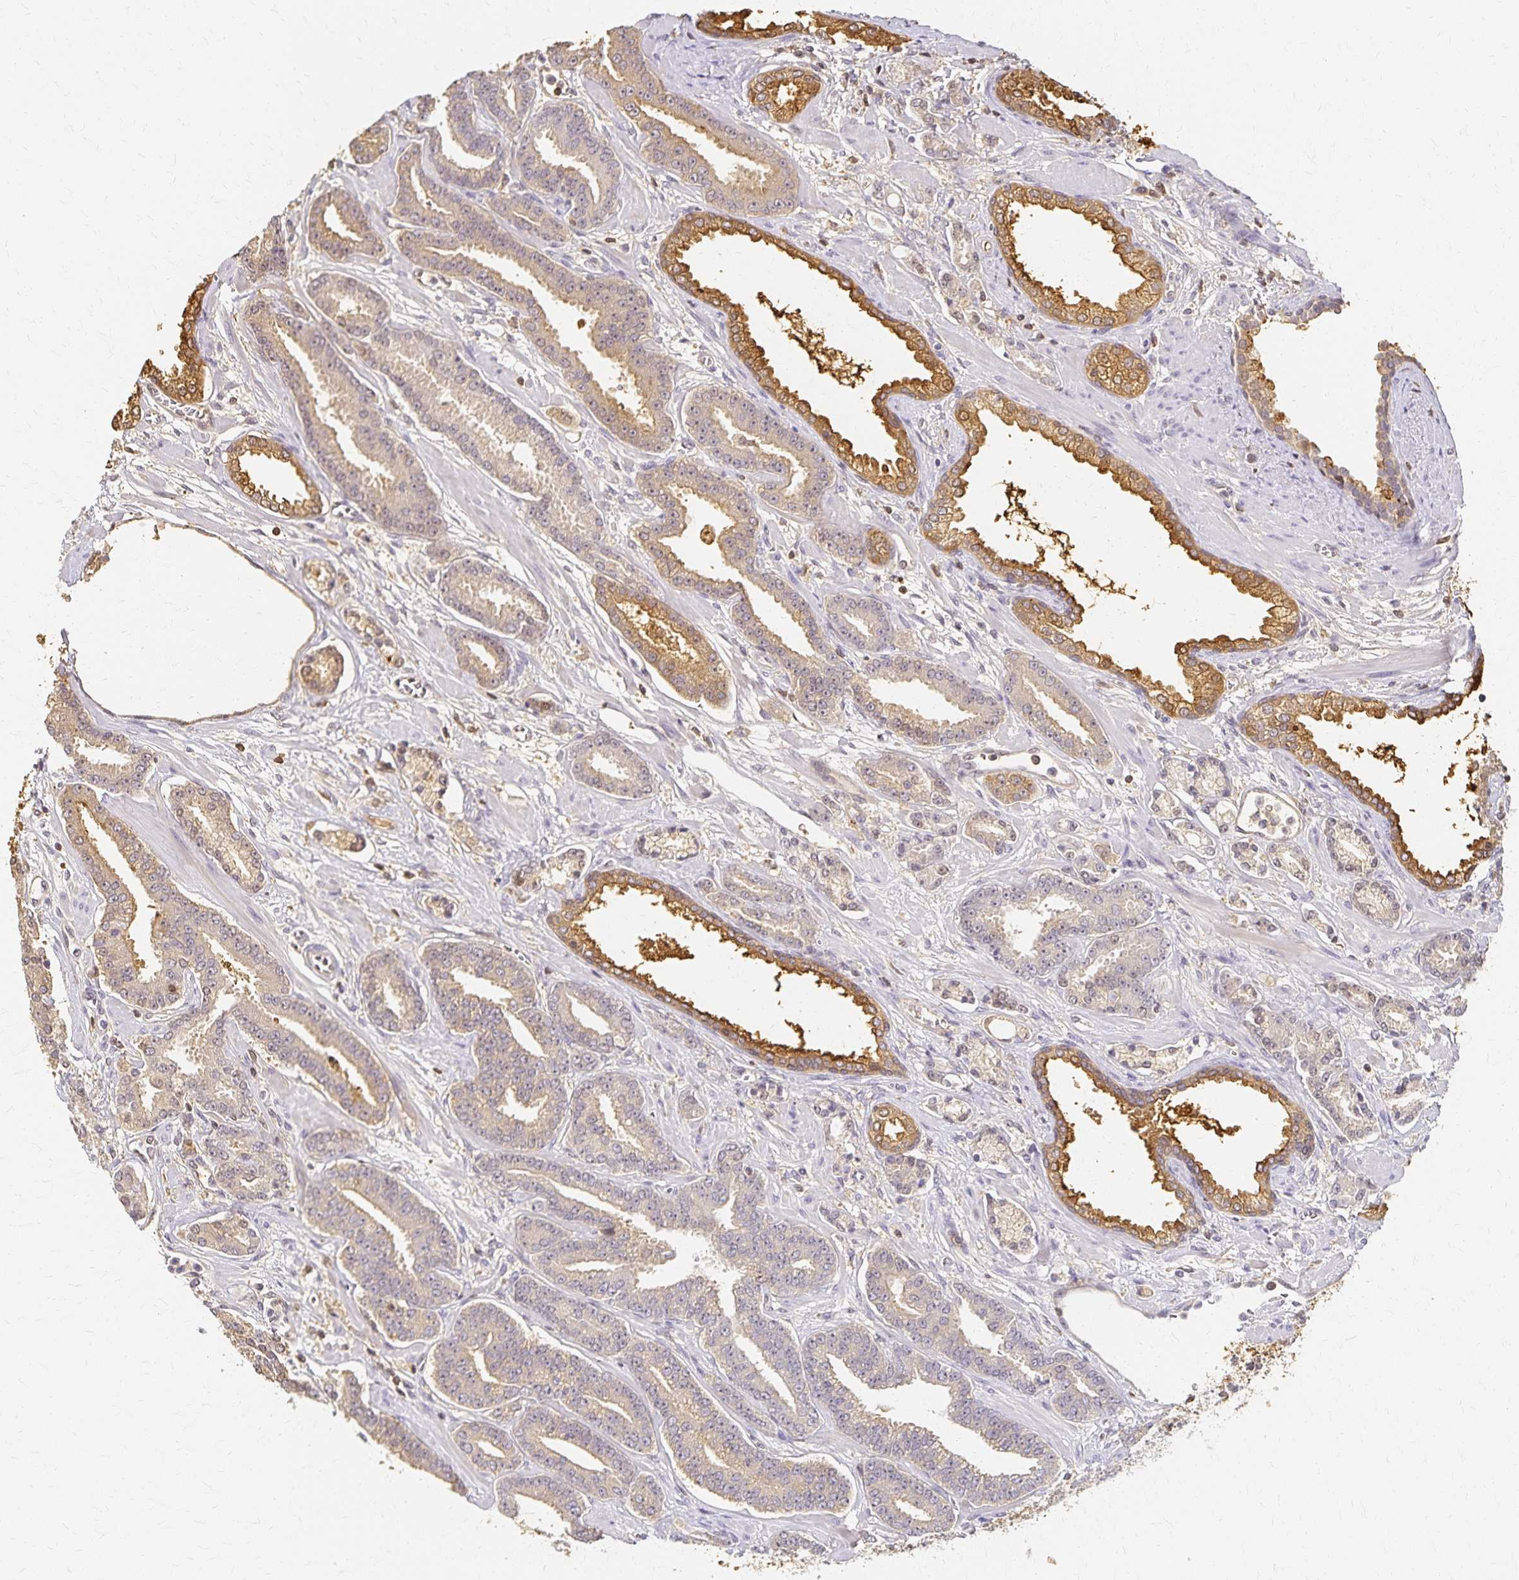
{"staining": {"intensity": "moderate", "quantity": "25%-75%", "location": "cytoplasmic/membranous"}, "tissue": "prostate cancer", "cell_type": "Tumor cells", "image_type": "cancer", "snomed": [{"axis": "morphology", "description": "Adenocarcinoma, High grade"}, {"axis": "topography", "description": "Prostate"}], "caption": "Immunohistochemistry staining of prostate cancer (adenocarcinoma (high-grade)), which displays medium levels of moderate cytoplasmic/membranous positivity in approximately 25%-75% of tumor cells indicating moderate cytoplasmic/membranous protein positivity. The staining was performed using DAB (brown) for protein detection and nuclei were counterstained in hematoxylin (blue).", "gene": "AZGP1", "patient": {"sex": "male", "age": 60}}